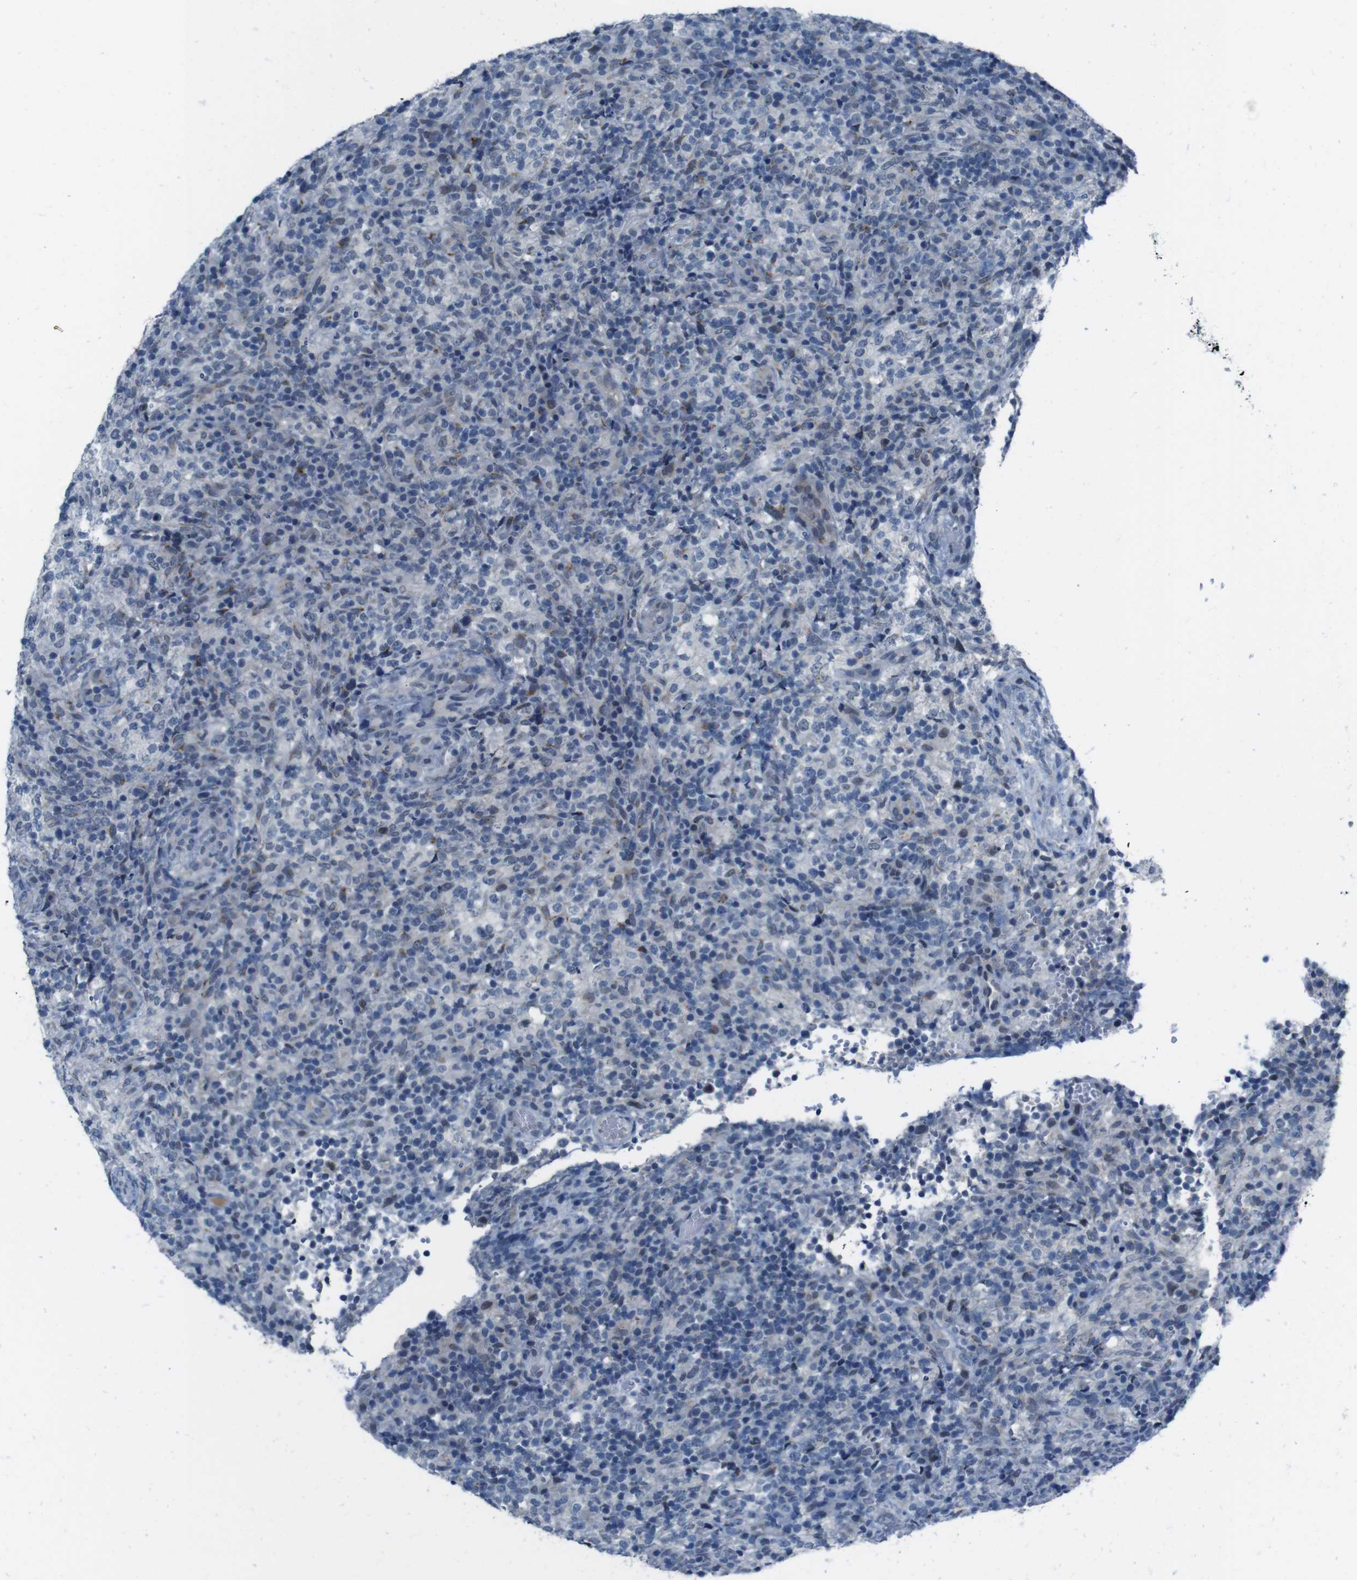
{"staining": {"intensity": "weak", "quantity": "<25%", "location": "cytoplasmic/membranous"}, "tissue": "lymphoma", "cell_type": "Tumor cells", "image_type": "cancer", "snomed": [{"axis": "morphology", "description": "Malignant lymphoma, non-Hodgkin's type, High grade"}, {"axis": "topography", "description": "Lymph node"}], "caption": "Immunohistochemical staining of lymphoma demonstrates no significant staining in tumor cells. (Brightfield microscopy of DAB (3,3'-diaminobenzidine) immunohistochemistry at high magnification).", "gene": "CDHR2", "patient": {"sex": "female", "age": 76}}